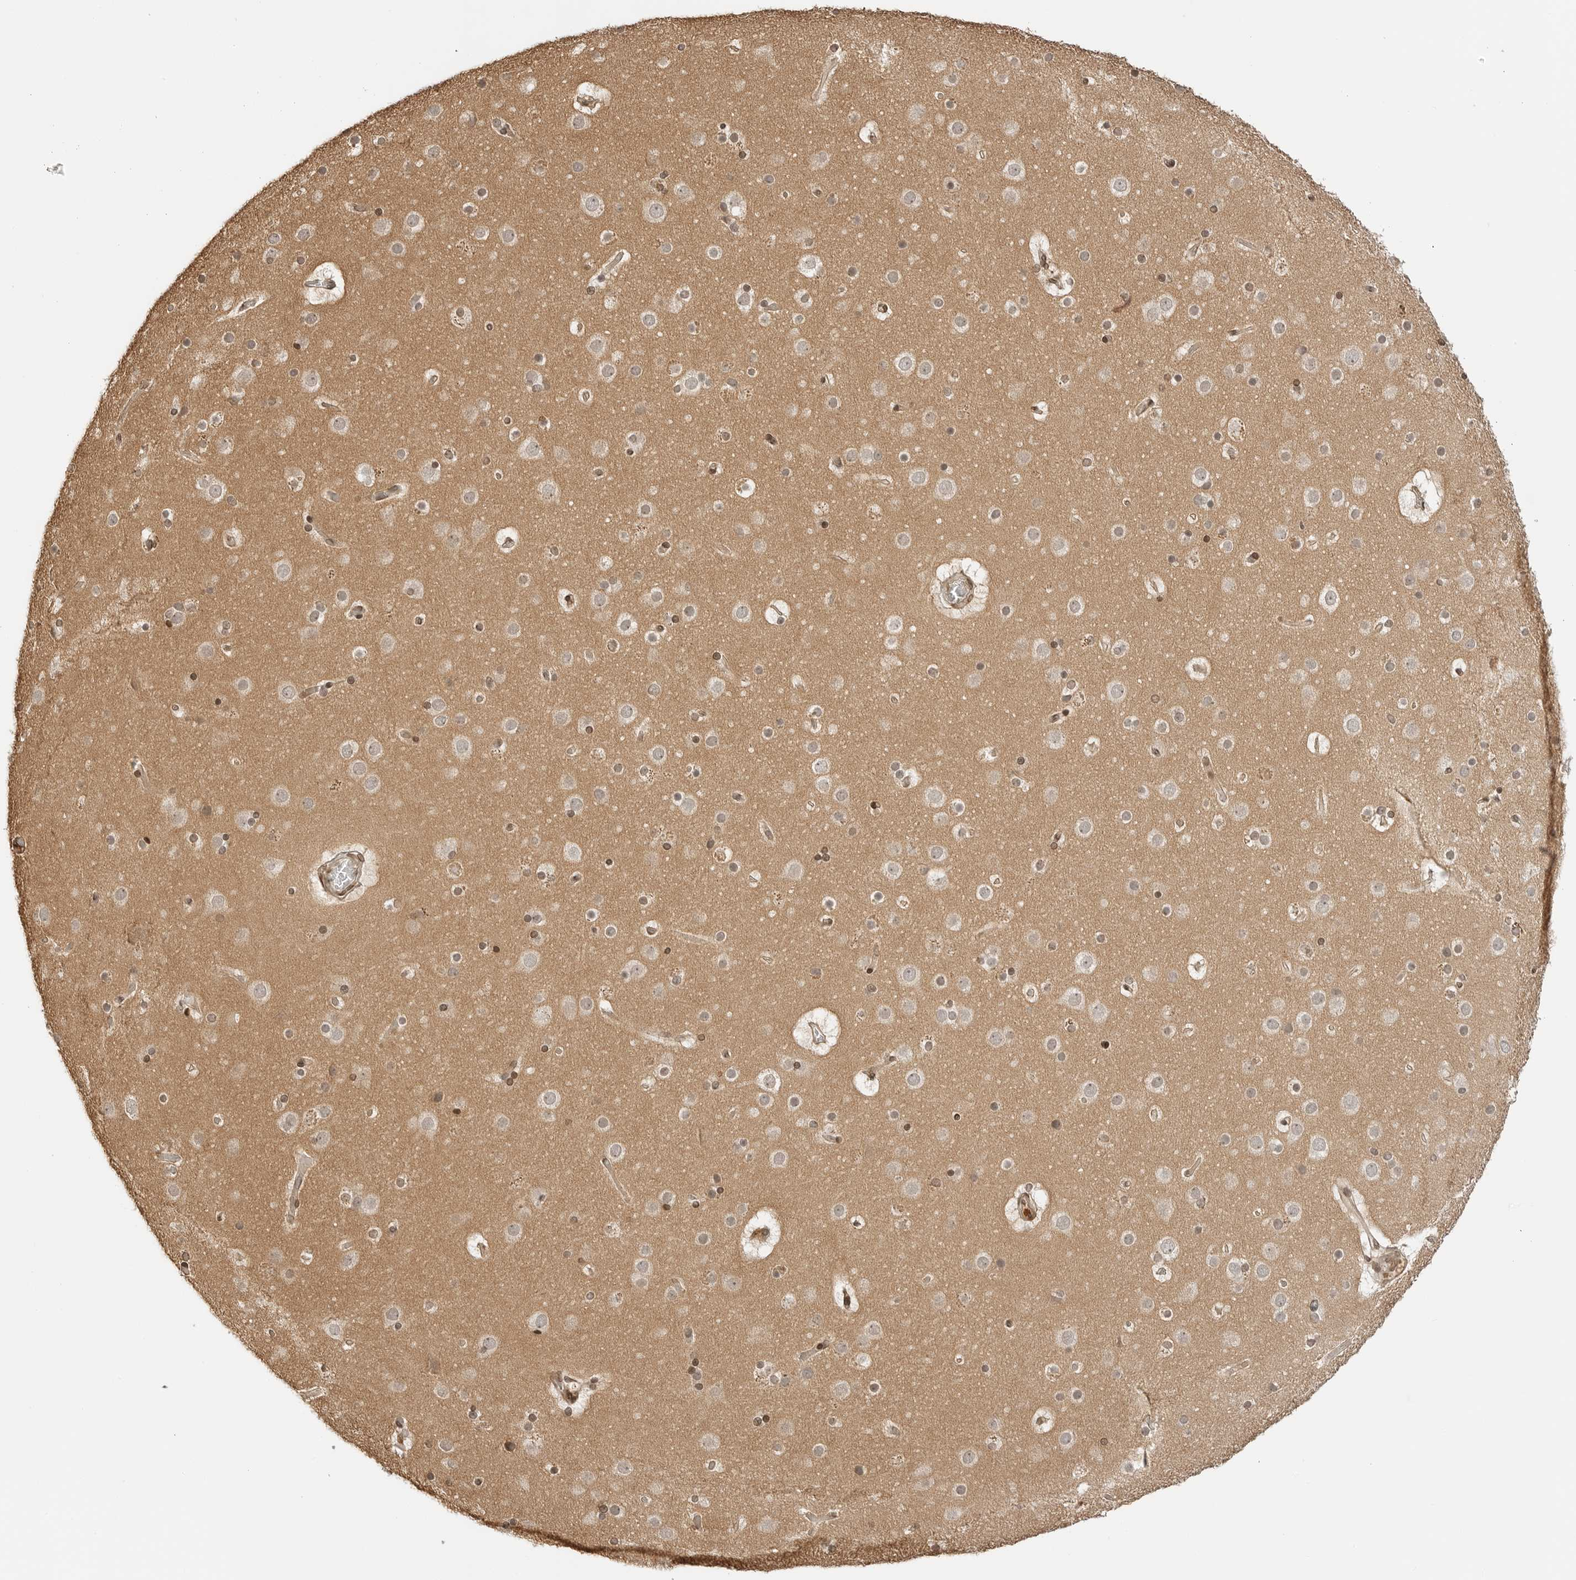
{"staining": {"intensity": "negative", "quantity": "none", "location": "none"}, "tissue": "cerebral cortex", "cell_type": "Endothelial cells", "image_type": "normal", "snomed": [{"axis": "morphology", "description": "Normal tissue, NOS"}, {"axis": "topography", "description": "Cerebral cortex"}], "caption": "Human cerebral cortex stained for a protein using immunohistochemistry (IHC) shows no positivity in endothelial cells.", "gene": "POLH", "patient": {"sex": "male", "age": 57}}